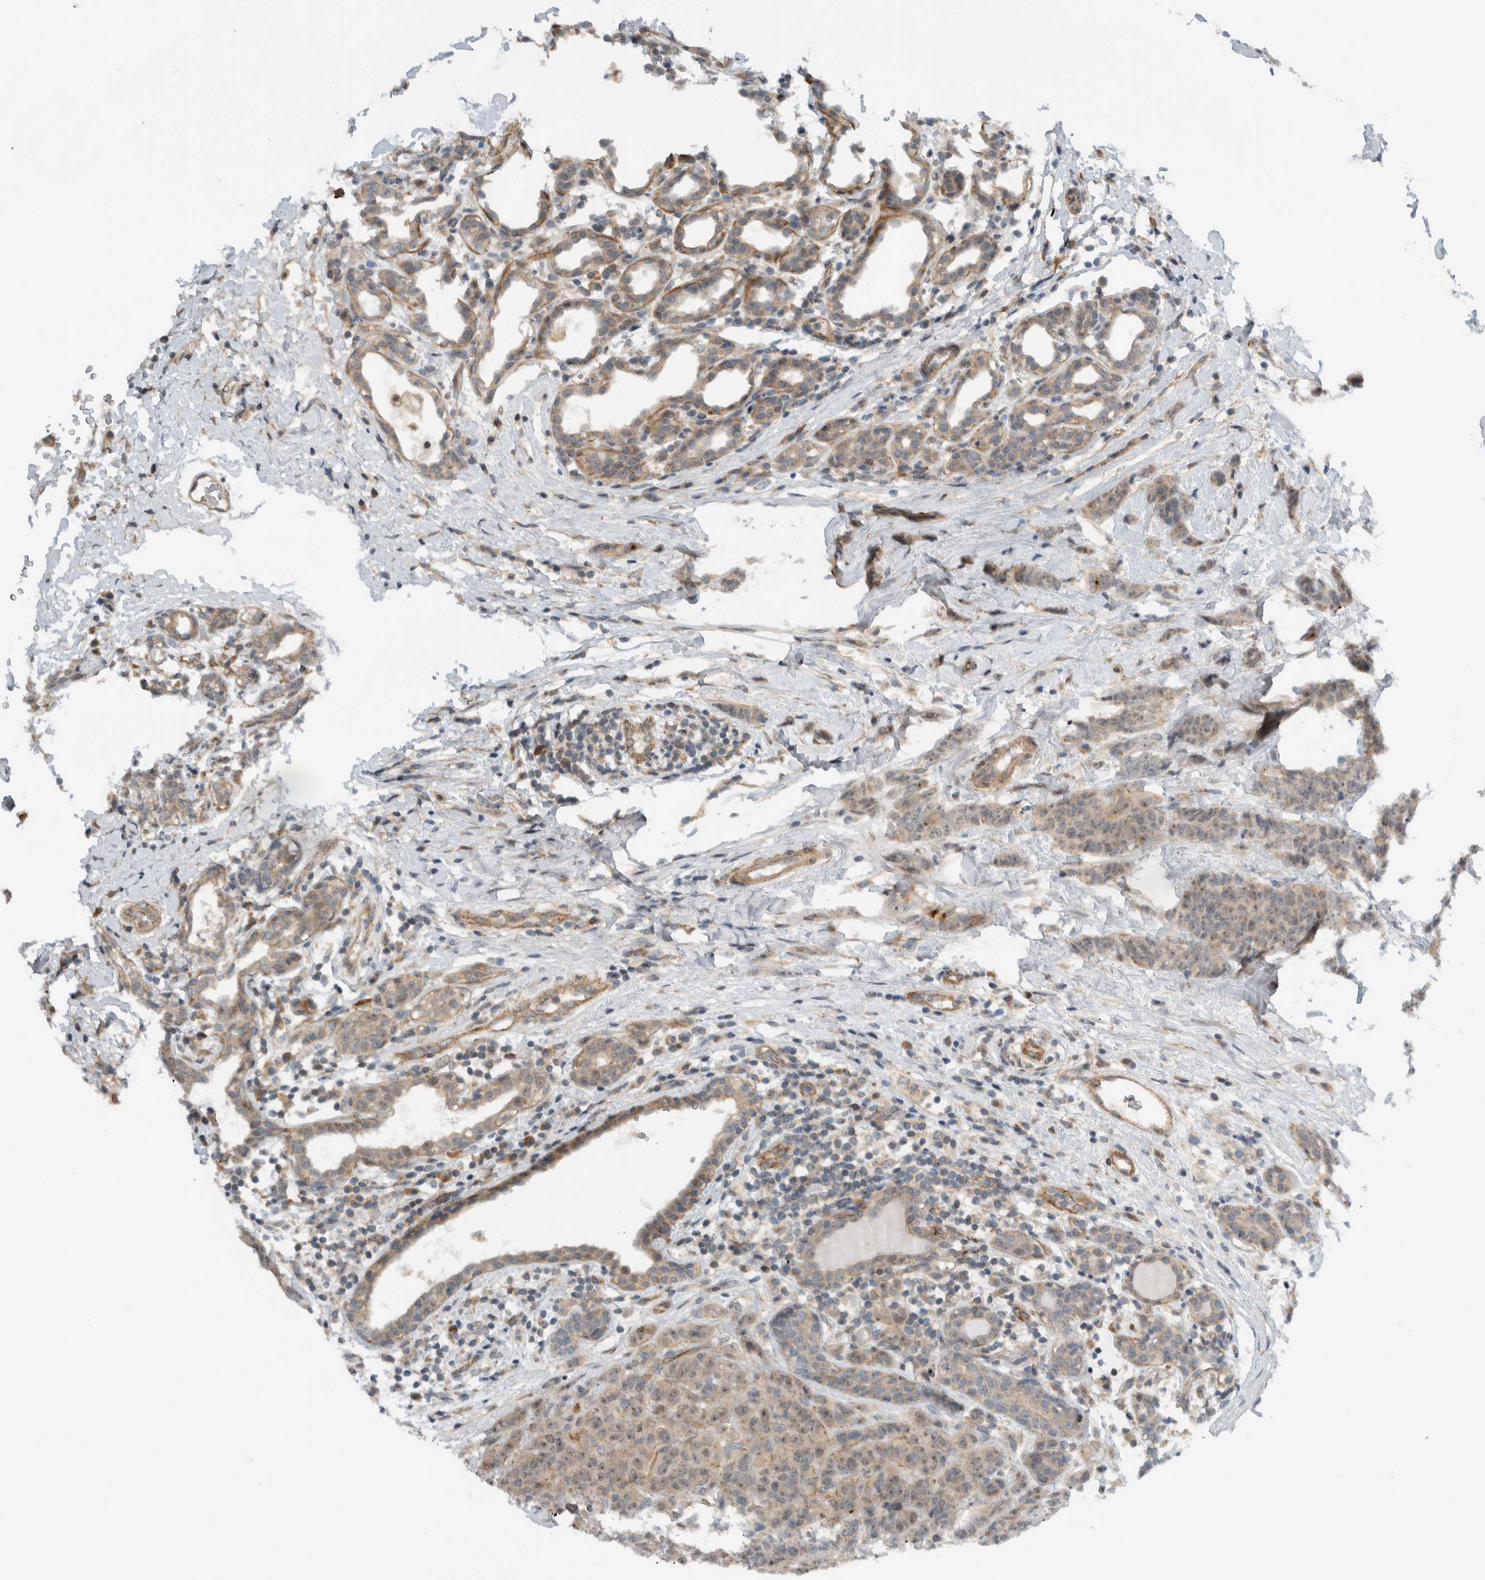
{"staining": {"intensity": "weak", "quantity": ">75%", "location": "cytoplasmic/membranous,nuclear"}, "tissue": "breast cancer", "cell_type": "Tumor cells", "image_type": "cancer", "snomed": [{"axis": "morphology", "description": "Normal tissue, NOS"}, {"axis": "morphology", "description": "Duct carcinoma"}, {"axis": "topography", "description": "Breast"}], "caption": "A low amount of weak cytoplasmic/membranous and nuclear expression is present in approximately >75% of tumor cells in breast invasive ductal carcinoma tissue.", "gene": "MPRIP", "patient": {"sex": "female", "age": 40}}